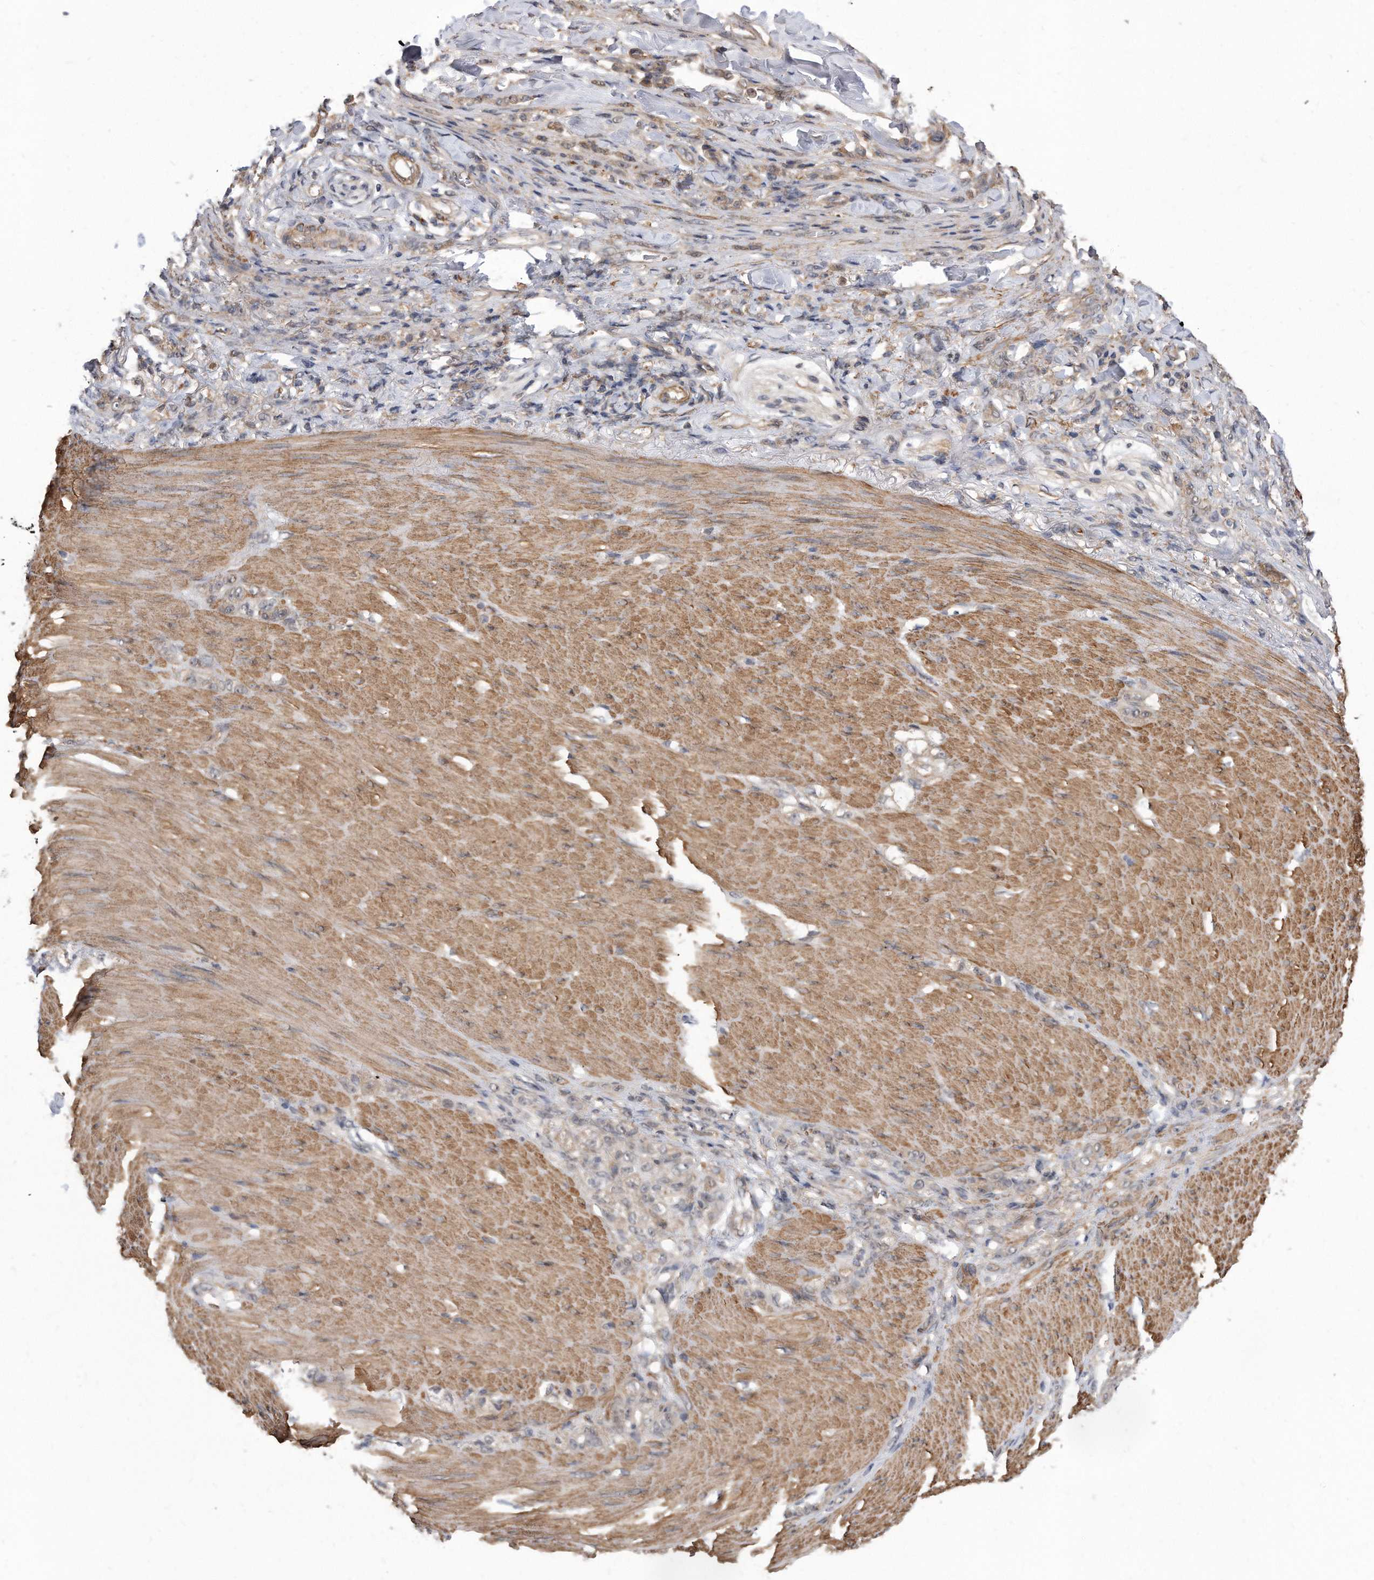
{"staining": {"intensity": "moderate", "quantity": "25%-75%", "location": "cytoplasmic/membranous"}, "tissue": "stomach cancer", "cell_type": "Tumor cells", "image_type": "cancer", "snomed": [{"axis": "morphology", "description": "Normal tissue, NOS"}, {"axis": "morphology", "description": "Adenocarcinoma, NOS"}, {"axis": "topography", "description": "Stomach"}], "caption": "Immunohistochemistry (IHC) of human stomach cancer displays medium levels of moderate cytoplasmic/membranous positivity in approximately 25%-75% of tumor cells. (DAB (3,3'-diaminobenzidine) IHC with brightfield microscopy, high magnification).", "gene": "TCP1", "patient": {"sex": "male", "age": 82}}